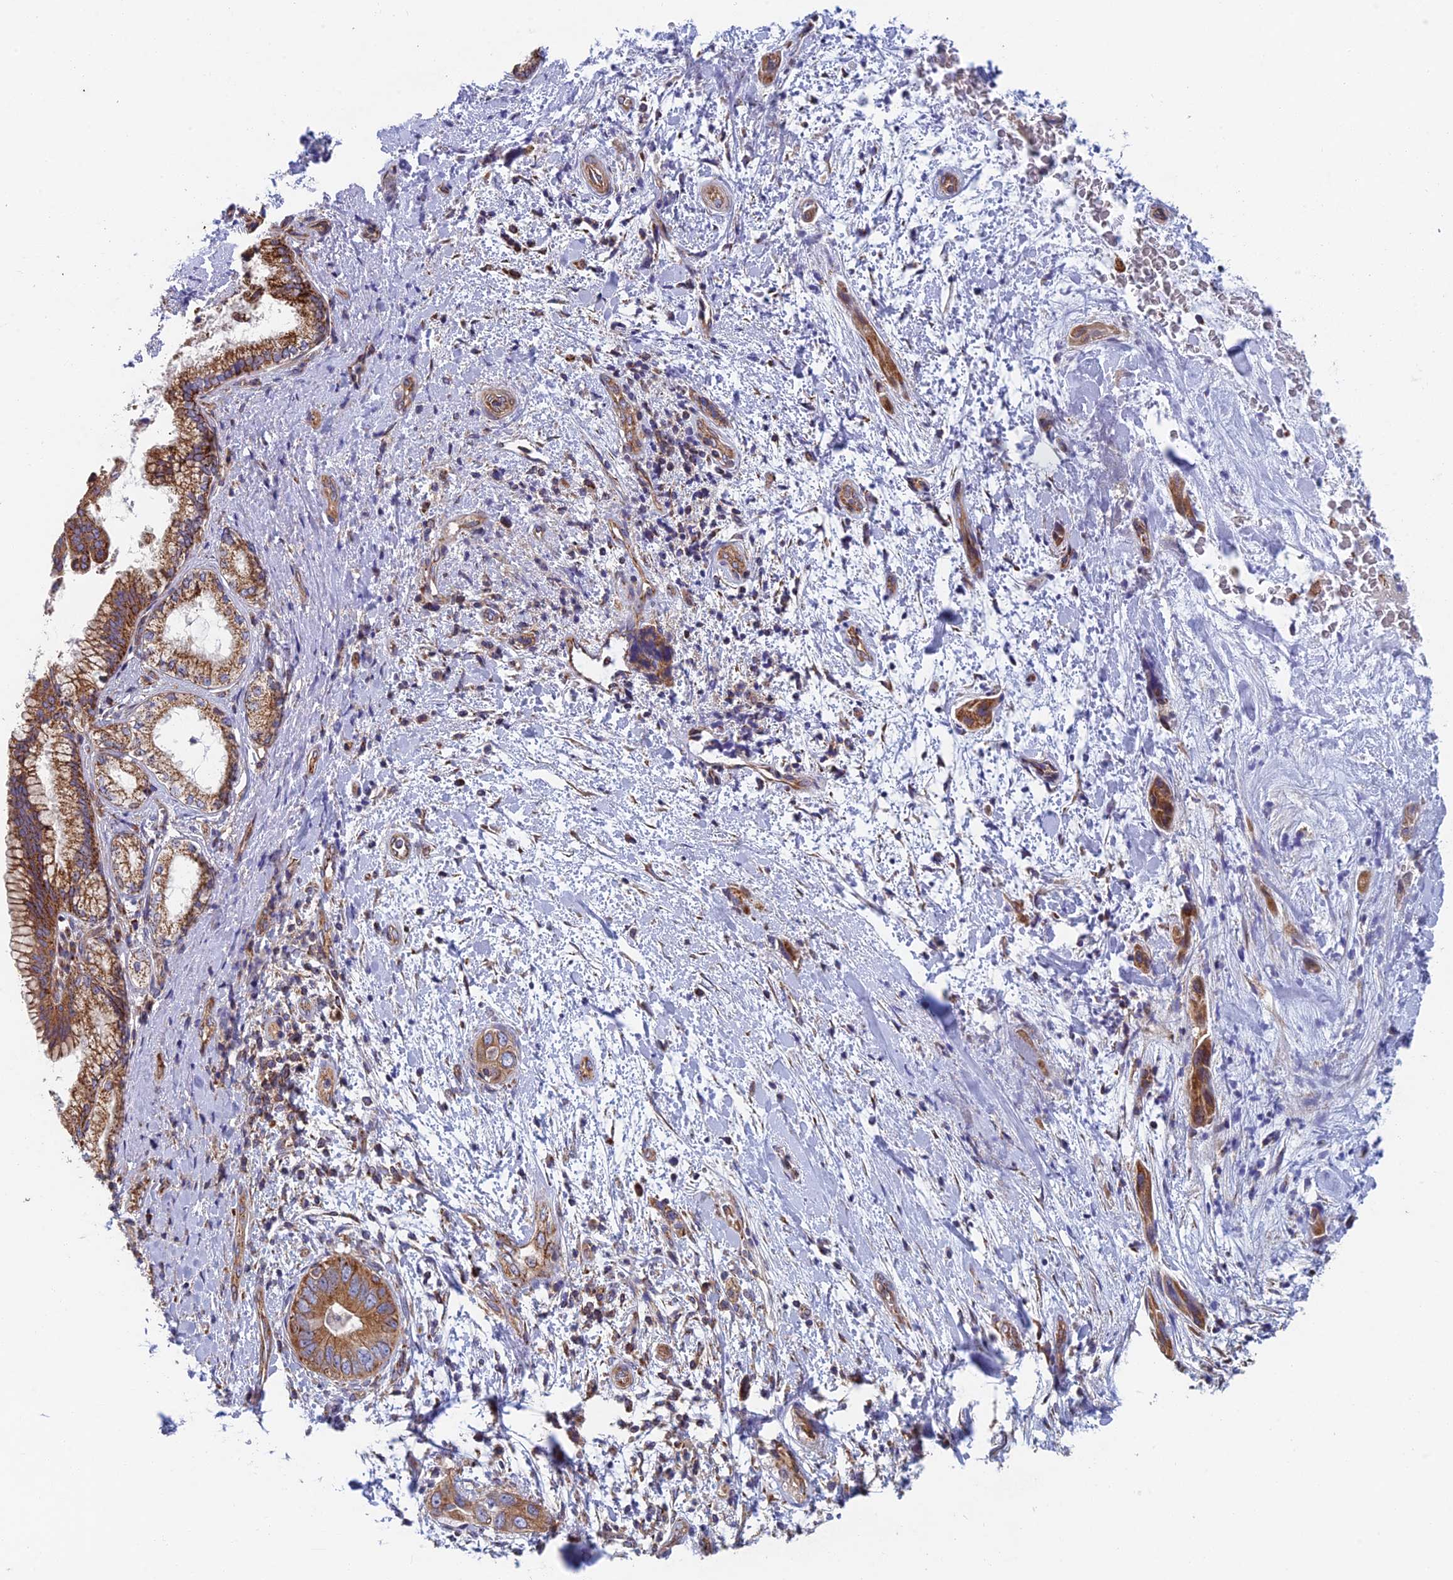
{"staining": {"intensity": "strong", "quantity": ">75%", "location": "cytoplasmic/membranous"}, "tissue": "pancreatic cancer", "cell_type": "Tumor cells", "image_type": "cancer", "snomed": [{"axis": "morphology", "description": "Adenocarcinoma, NOS"}, {"axis": "topography", "description": "Pancreas"}], "caption": "Immunohistochemistry (DAB (3,3'-diaminobenzidine)) staining of adenocarcinoma (pancreatic) displays strong cytoplasmic/membranous protein staining in about >75% of tumor cells. The staining was performed using DAB (3,3'-diaminobenzidine) to visualize the protein expression in brown, while the nuclei were stained in blue with hematoxylin (Magnification: 20x).", "gene": "MRPS9", "patient": {"sex": "female", "age": 78}}